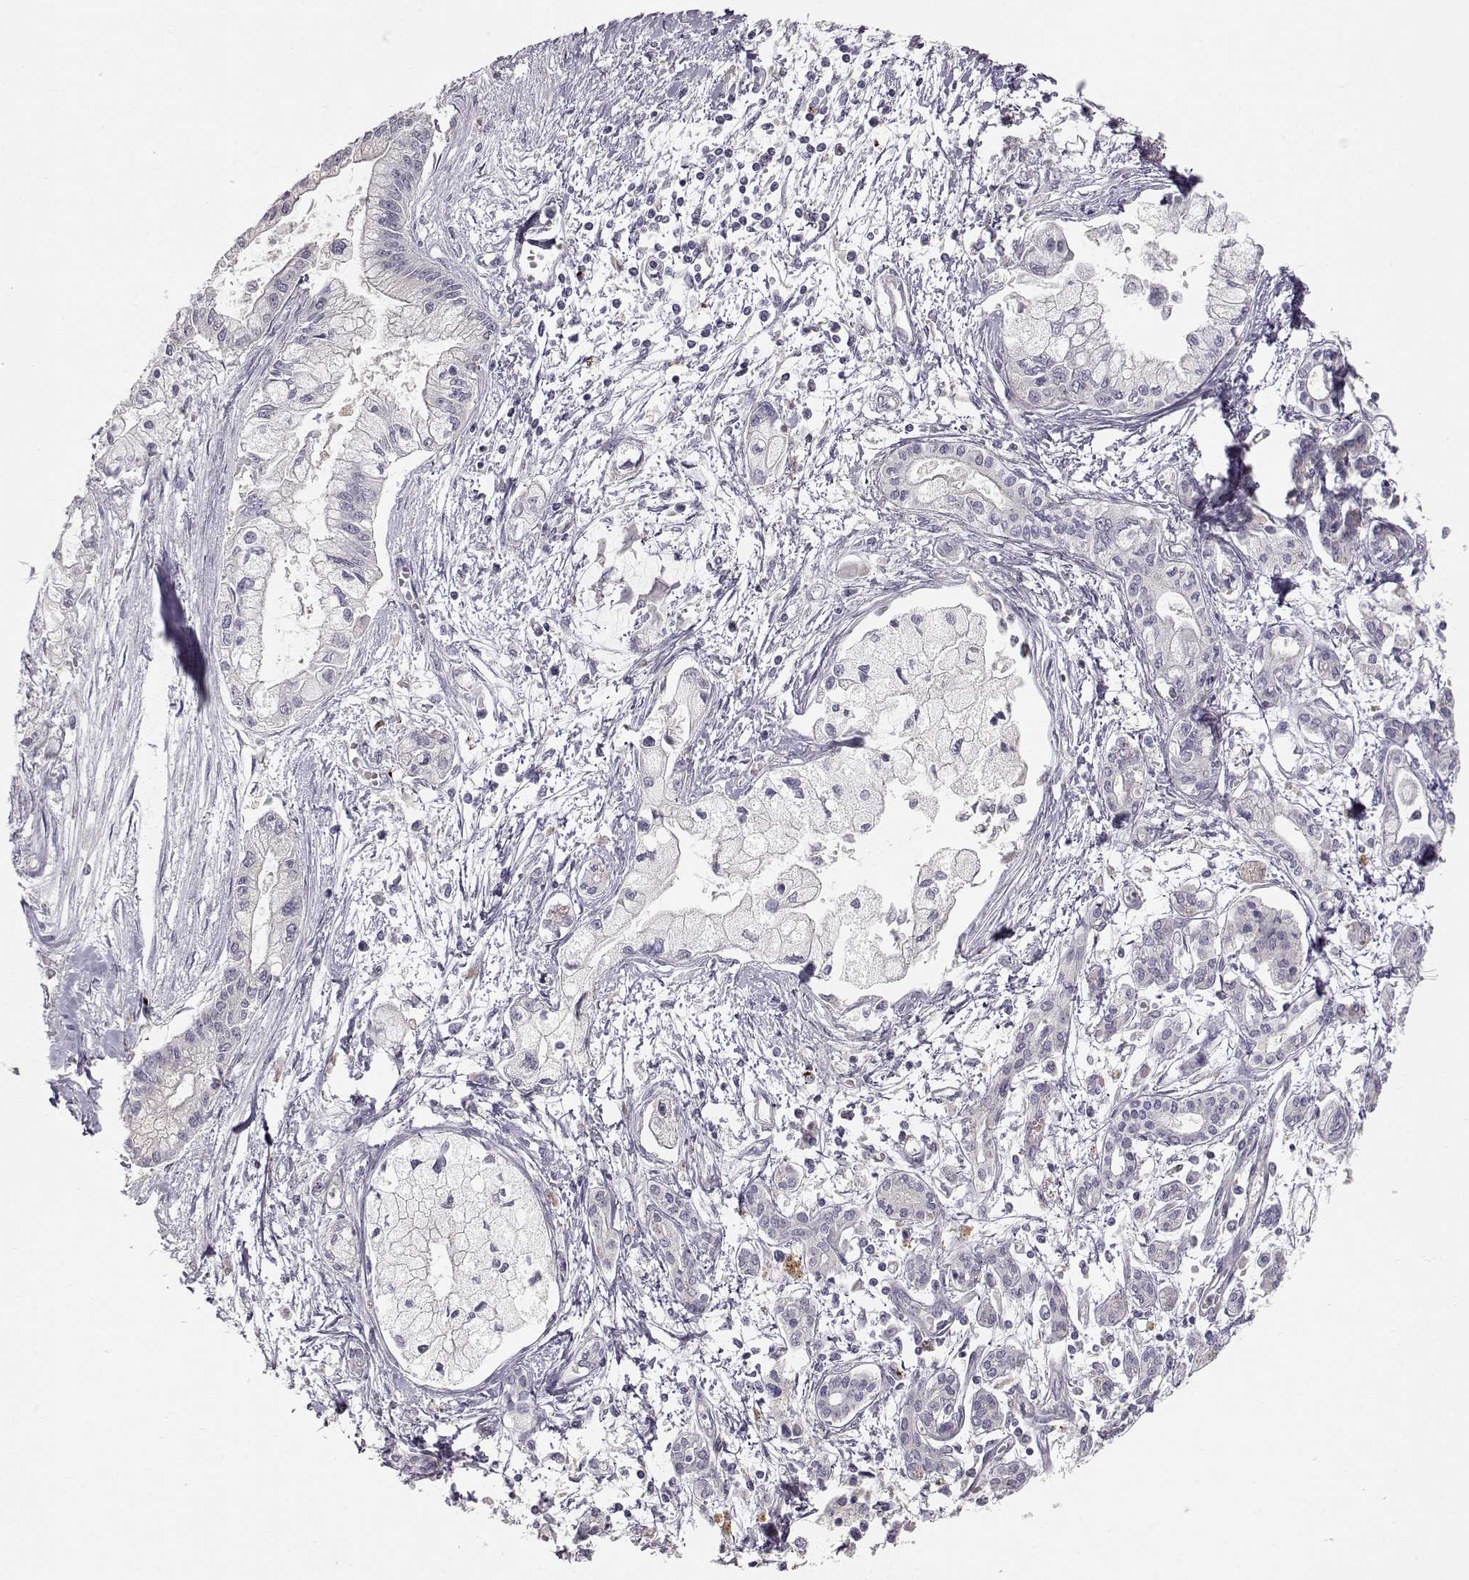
{"staining": {"intensity": "negative", "quantity": "none", "location": "none"}, "tissue": "pancreatic cancer", "cell_type": "Tumor cells", "image_type": "cancer", "snomed": [{"axis": "morphology", "description": "Adenocarcinoma, NOS"}, {"axis": "topography", "description": "Pancreas"}], "caption": "Photomicrograph shows no significant protein expression in tumor cells of adenocarcinoma (pancreatic). (DAB immunohistochemistry (IHC), high magnification).", "gene": "ARHGAP8", "patient": {"sex": "male", "age": 54}}